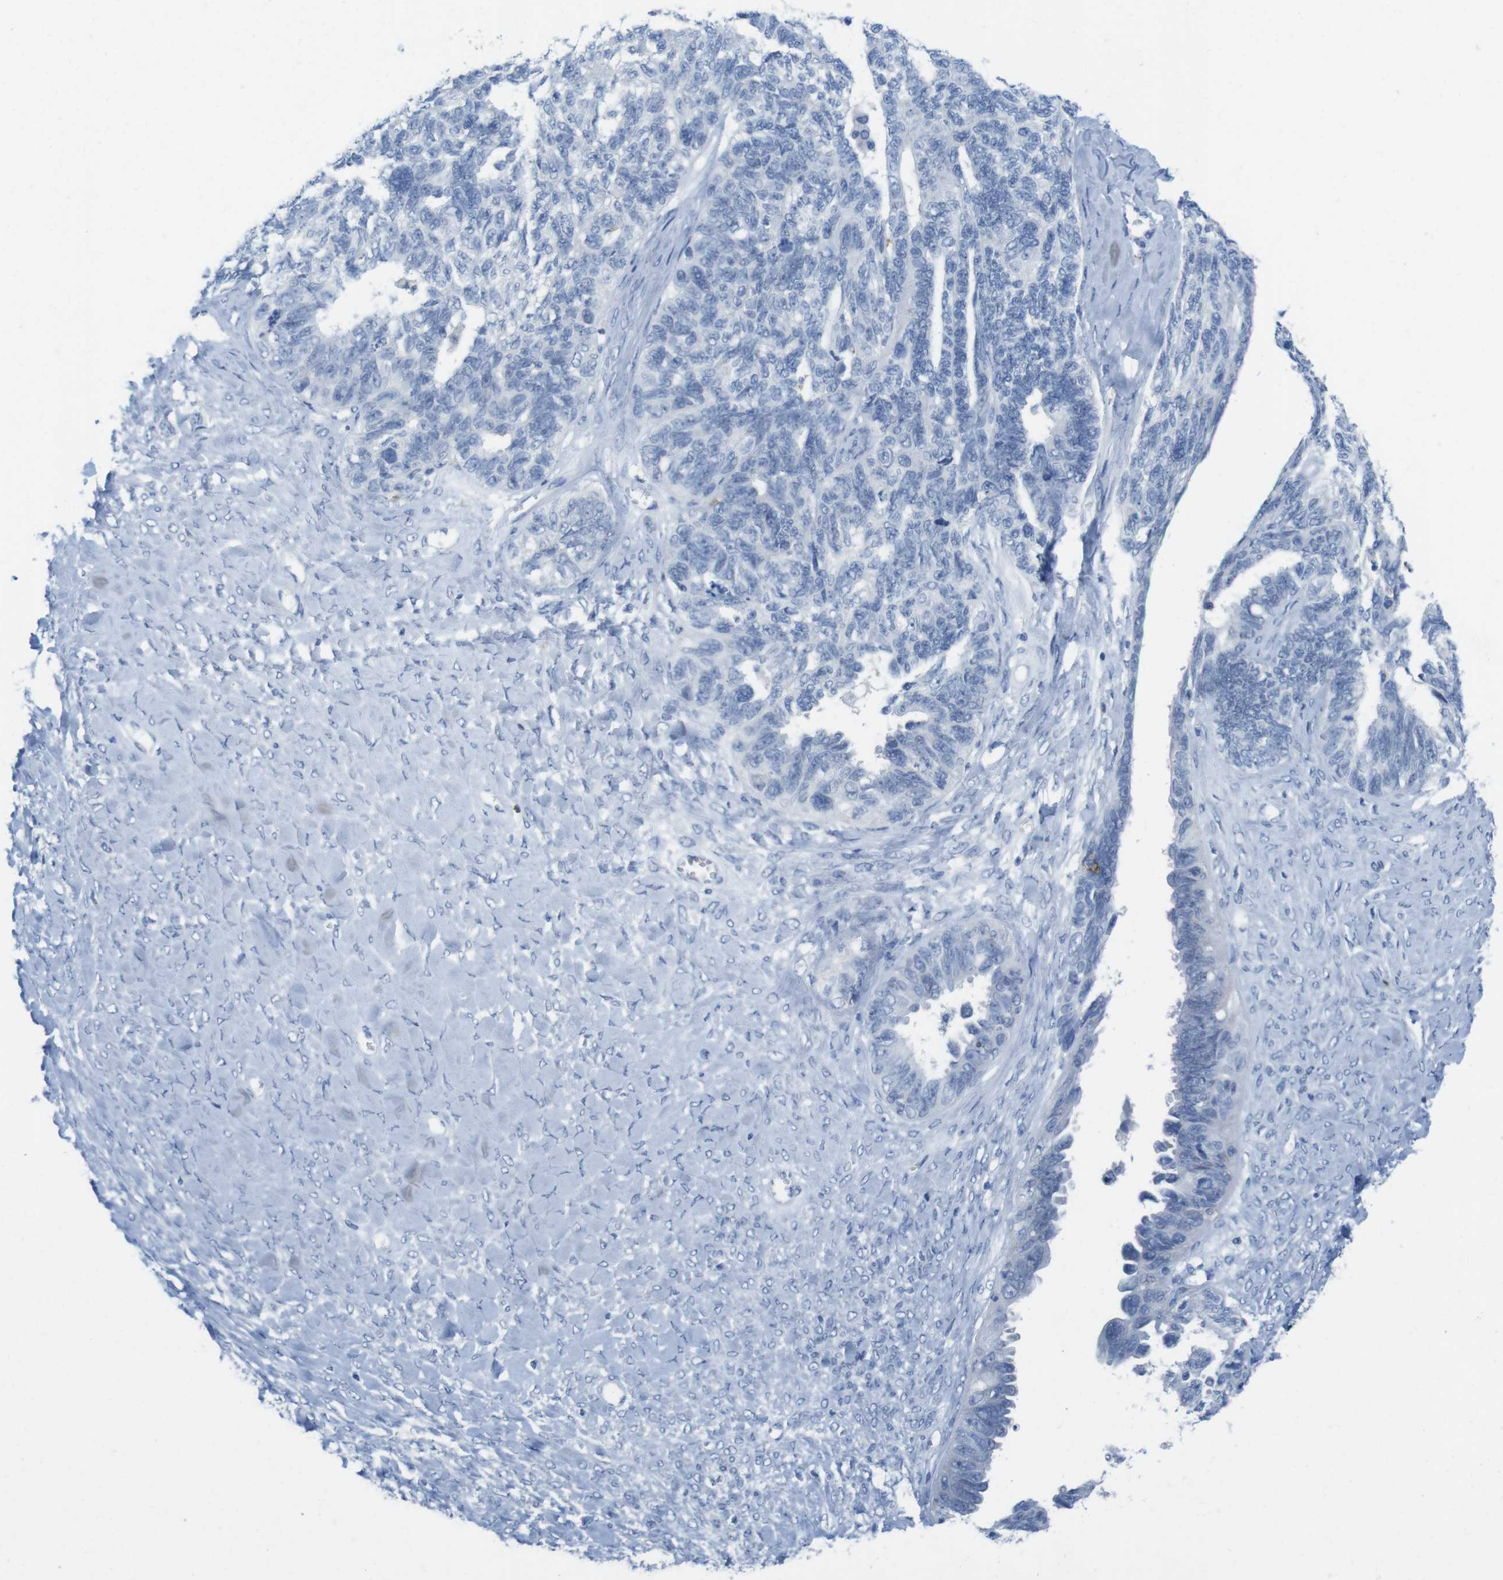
{"staining": {"intensity": "negative", "quantity": "none", "location": "none"}, "tissue": "ovarian cancer", "cell_type": "Tumor cells", "image_type": "cancer", "snomed": [{"axis": "morphology", "description": "Cystadenocarcinoma, serous, NOS"}, {"axis": "topography", "description": "Ovary"}], "caption": "The micrograph shows no significant positivity in tumor cells of serous cystadenocarcinoma (ovarian).", "gene": "CD5", "patient": {"sex": "female", "age": 79}}